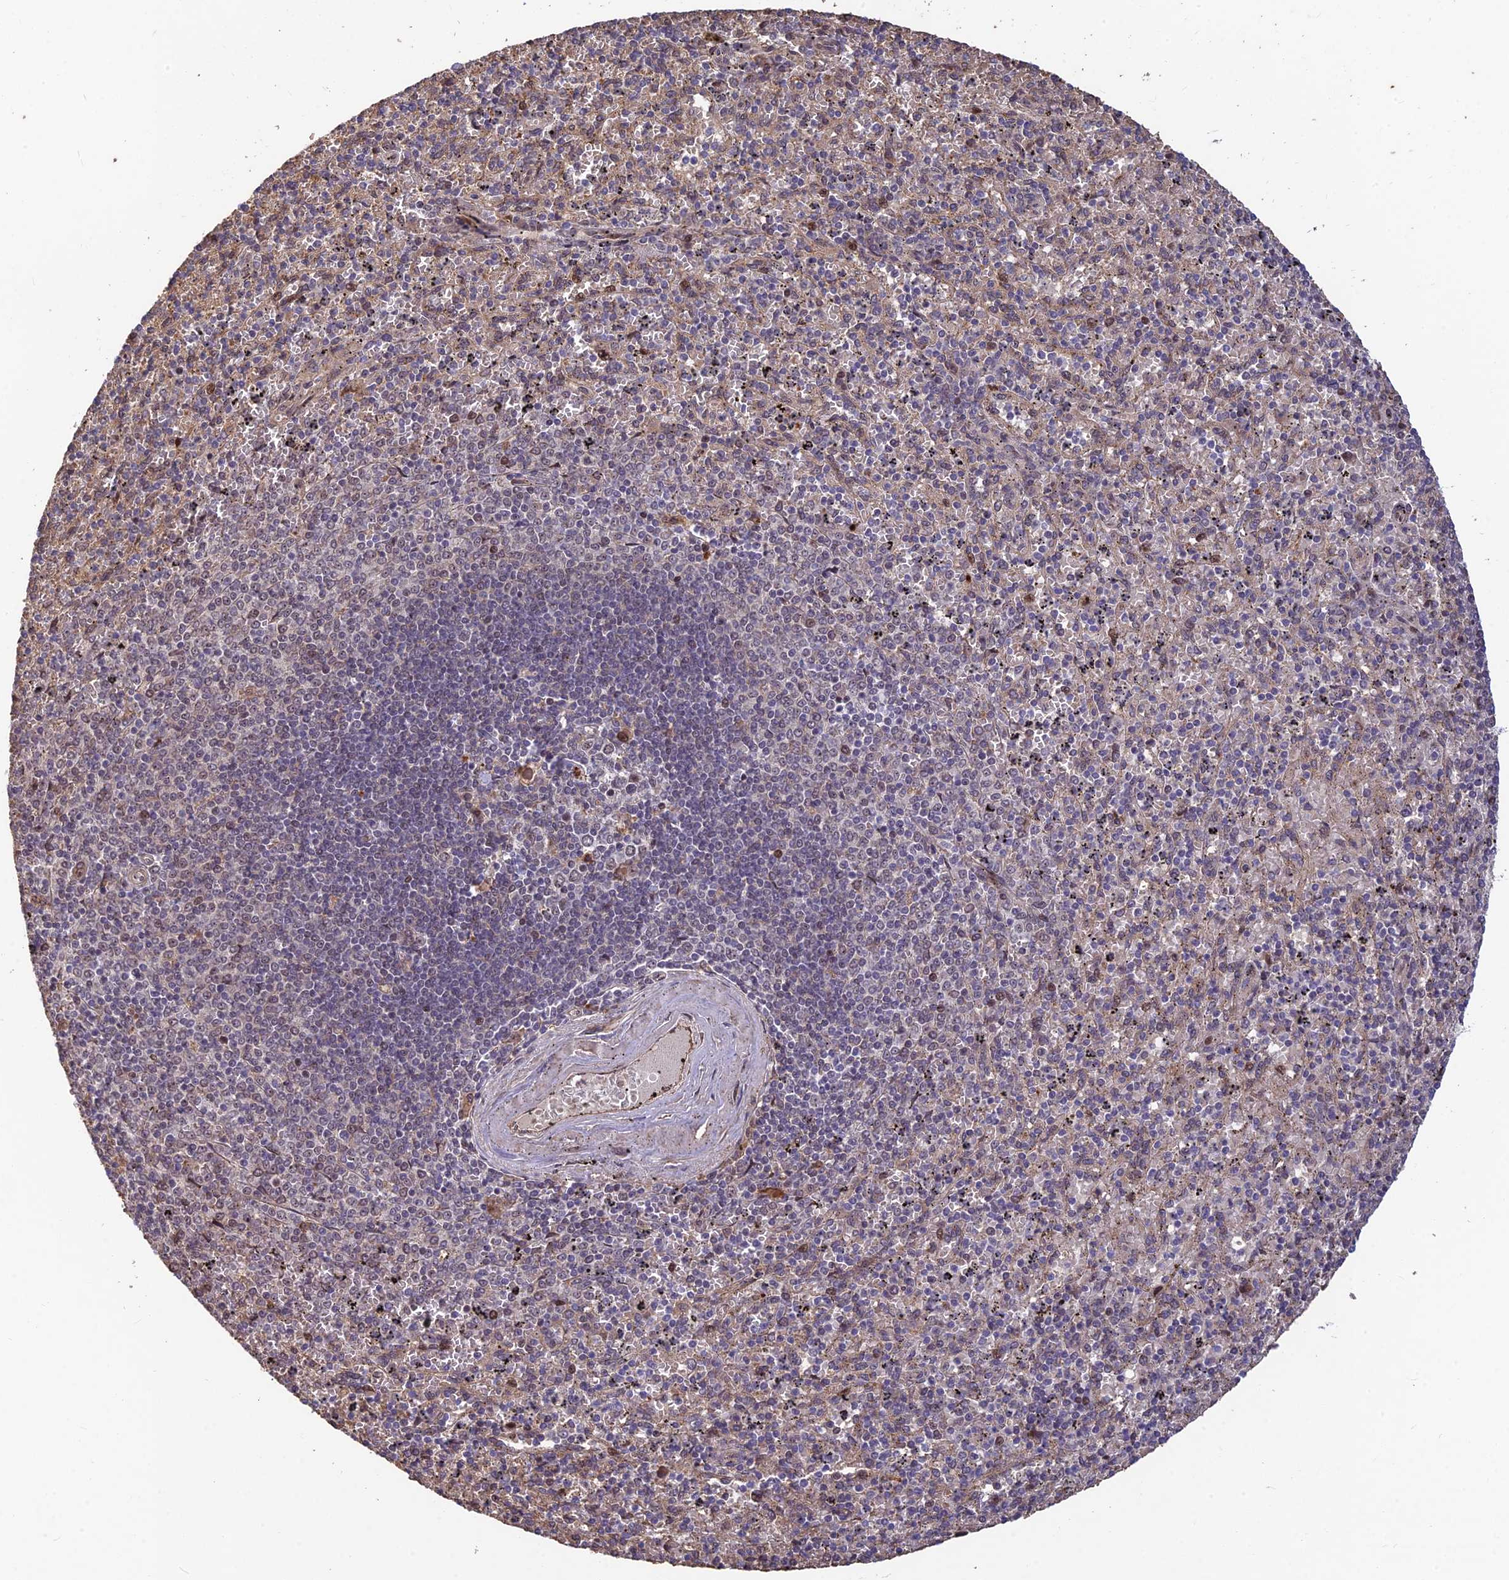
{"staining": {"intensity": "moderate", "quantity": "<25%", "location": "nuclear"}, "tissue": "spleen", "cell_type": "Cells in red pulp", "image_type": "normal", "snomed": [{"axis": "morphology", "description": "Normal tissue, NOS"}, {"axis": "topography", "description": "Spleen"}], "caption": "This image shows IHC staining of normal human spleen, with low moderate nuclear staining in approximately <25% of cells in red pulp.", "gene": "UFSP2", "patient": {"sex": "male", "age": 82}}